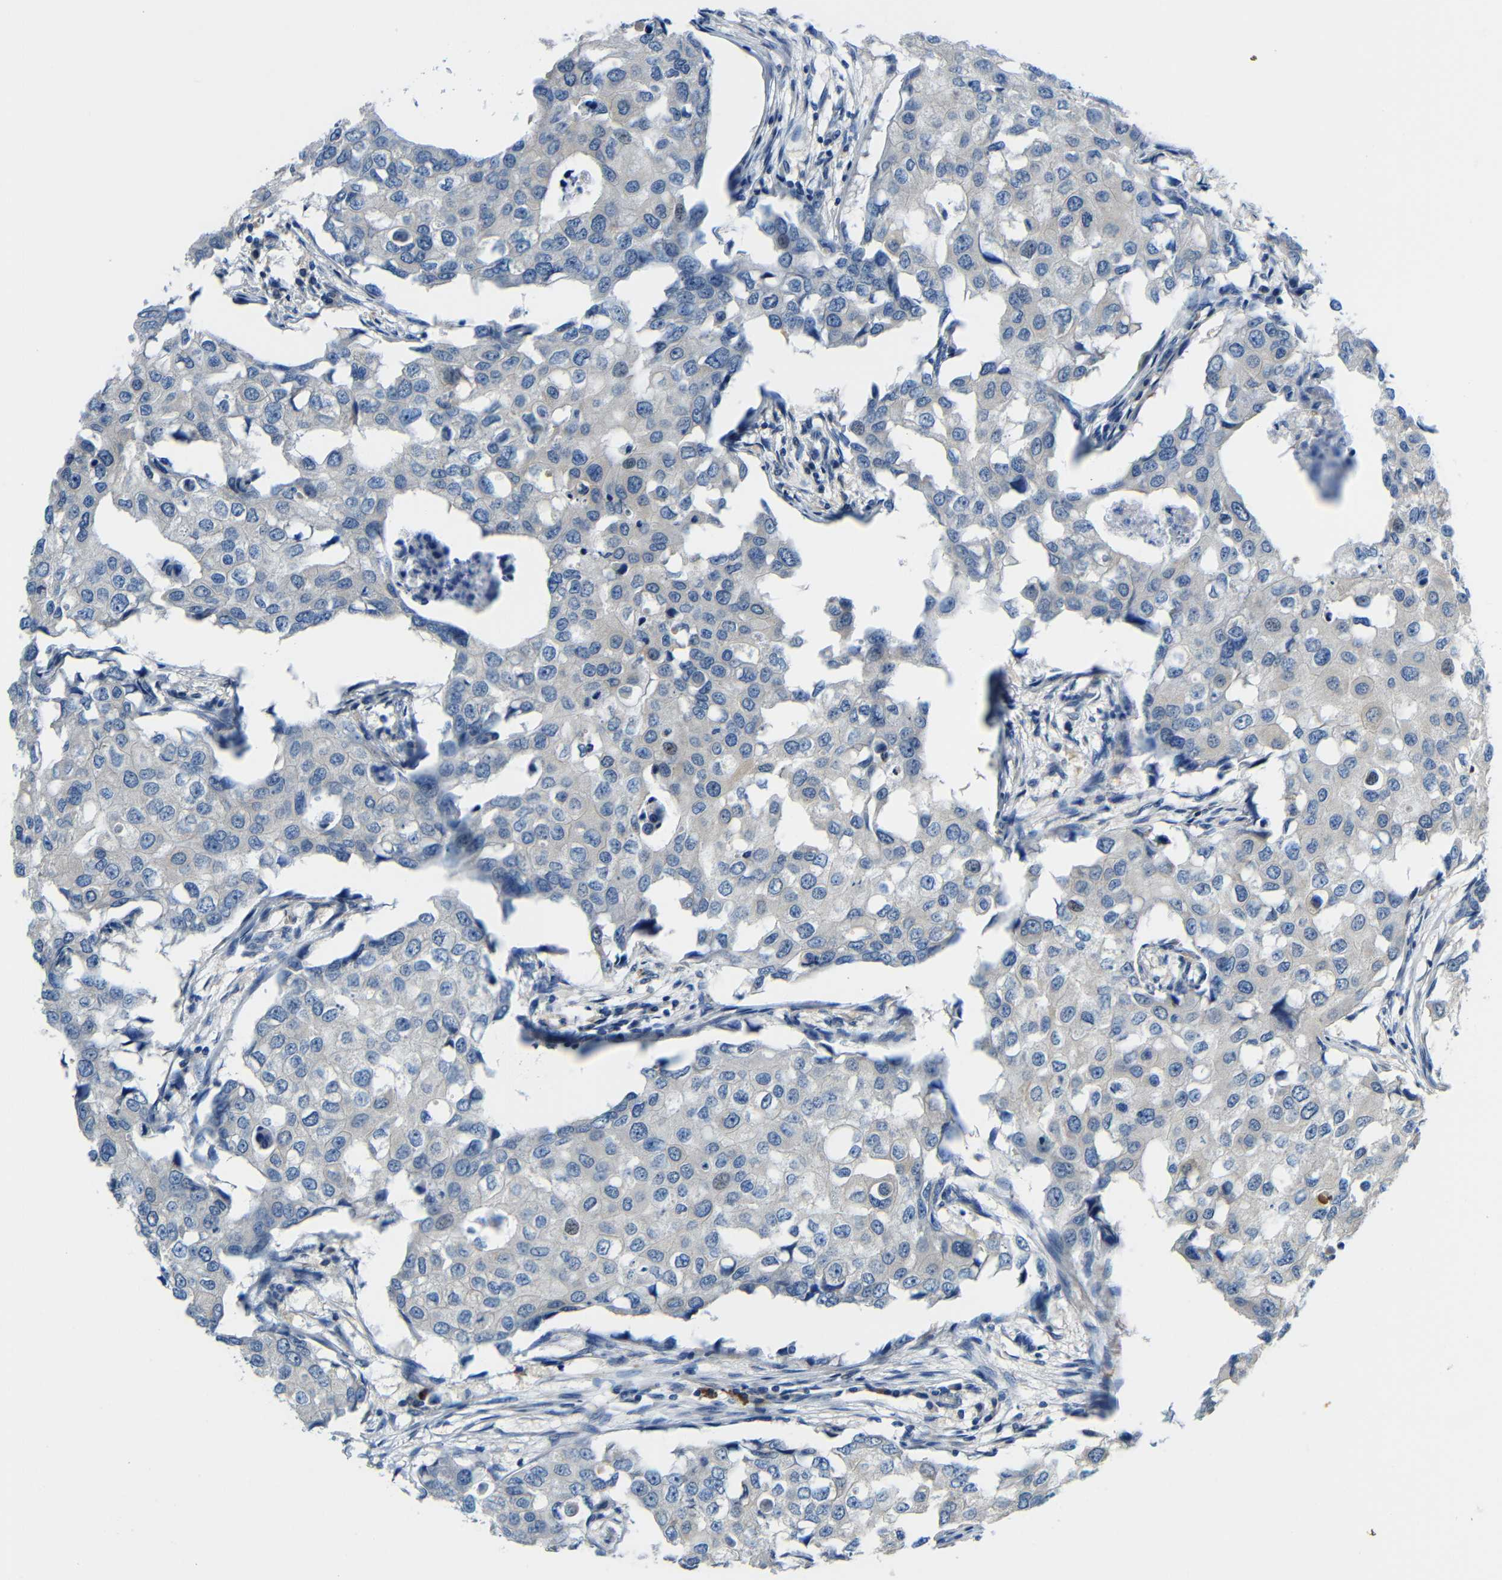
{"staining": {"intensity": "negative", "quantity": "none", "location": "none"}, "tissue": "breast cancer", "cell_type": "Tumor cells", "image_type": "cancer", "snomed": [{"axis": "morphology", "description": "Duct carcinoma"}, {"axis": "topography", "description": "Breast"}], "caption": "The histopathology image displays no significant expression in tumor cells of breast cancer. (DAB immunohistochemistry (IHC) with hematoxylin counter stain).", "gene": "NEGR1", "patient": {"sex": "female", "age": 27}}